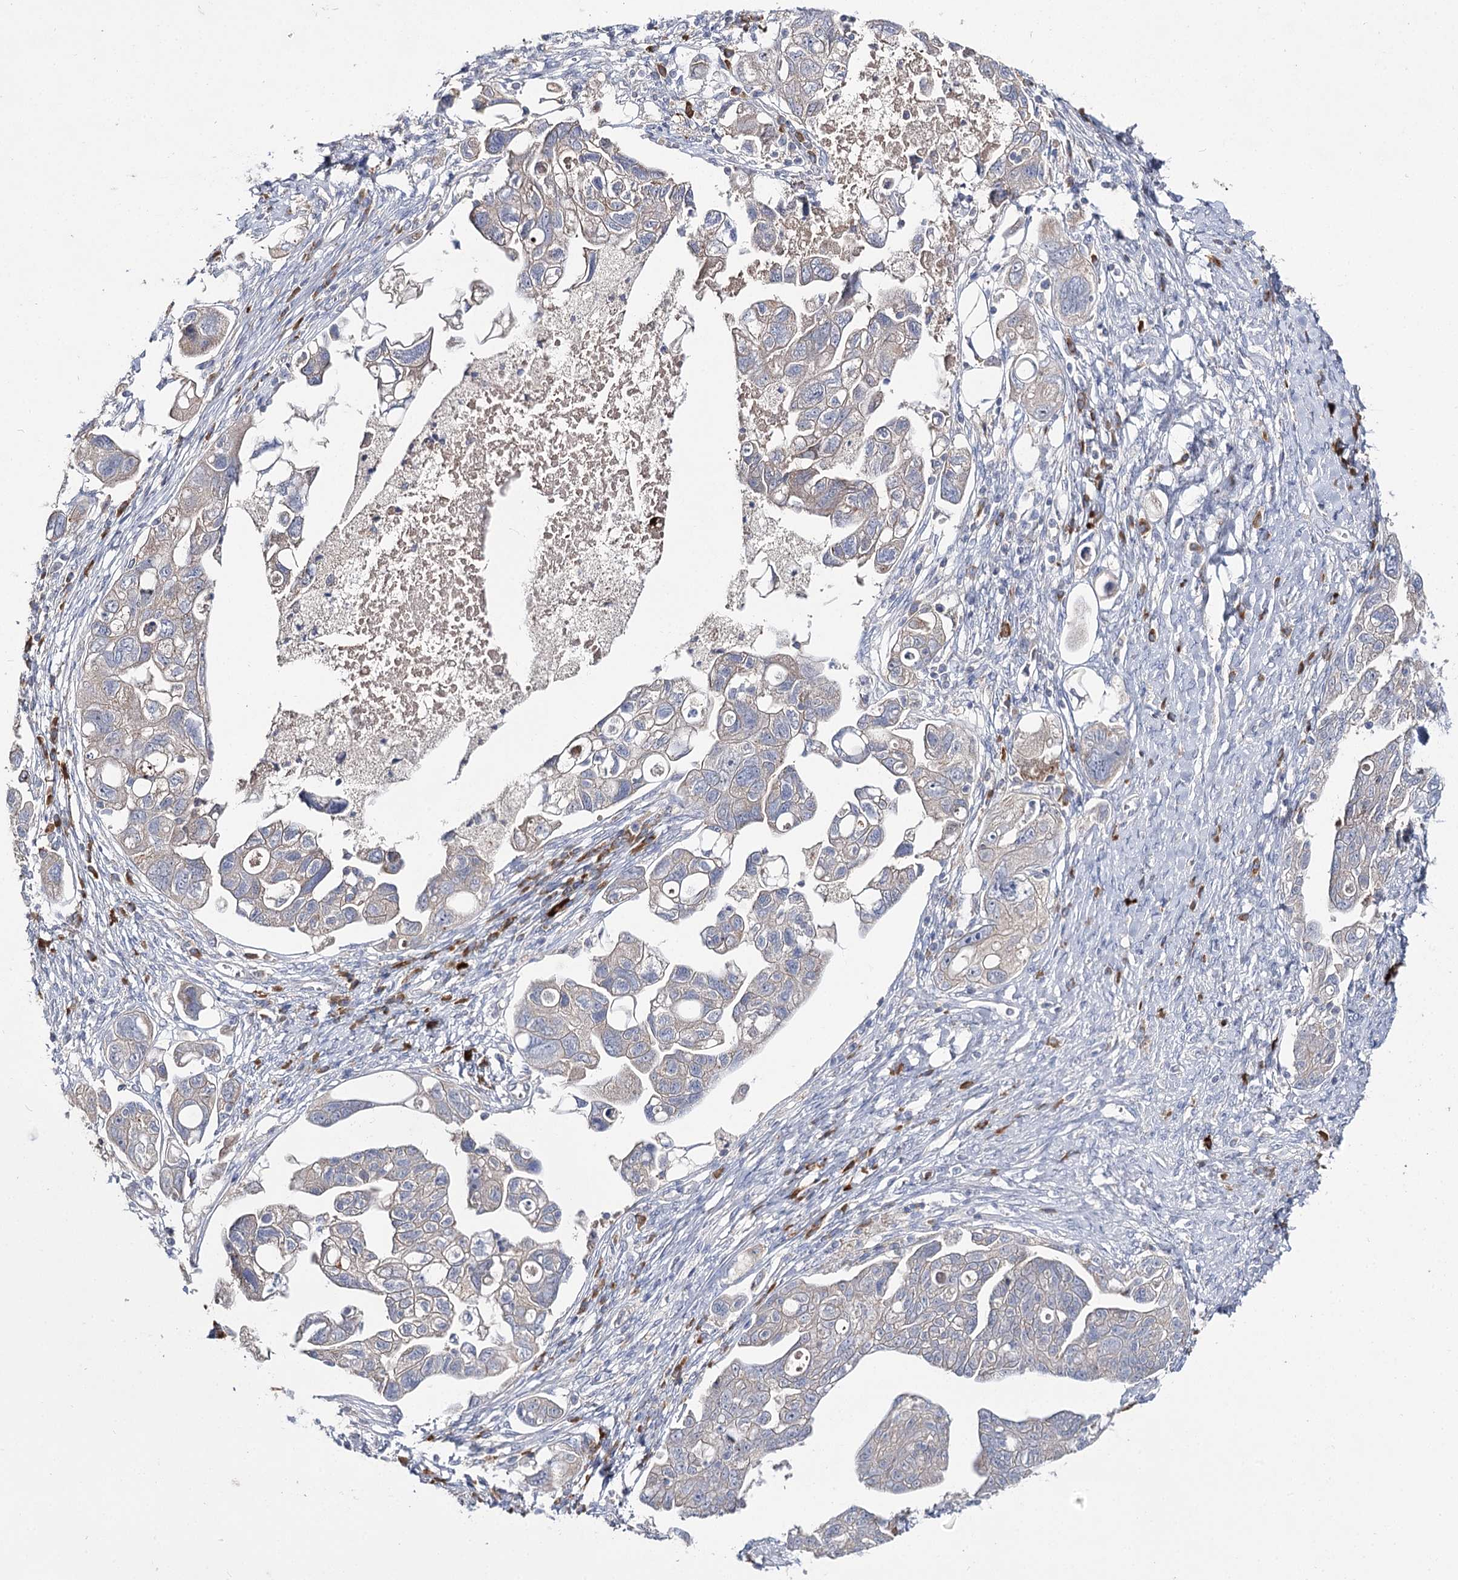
{"staining": {"intensity": "negative", "quantity": "none", "location": "none"}, "tissue": "ovarian cancer", "cell_type": "Tumor cells", "image_type": "cancer", "snomed": [{"axis": "morphology", "description": "Carcinoma, NOS"}, {"axis": "morphology", "description": "Cystadenocarcinoma, serous, NOS"}, {"axis": "topography", "description": "Ovary"}], "caption": "Immunohistochemical staining of ovarian carcinoma displays no significant expression in tumor cells. The staining was performed using DAB to visualize the protein expression in brown, while the nuclei were stained in blue with hematoxylin (Magnification: 20x).", "gene": "IL1RAP", "patient": {"sex": "female", "age": 69}}